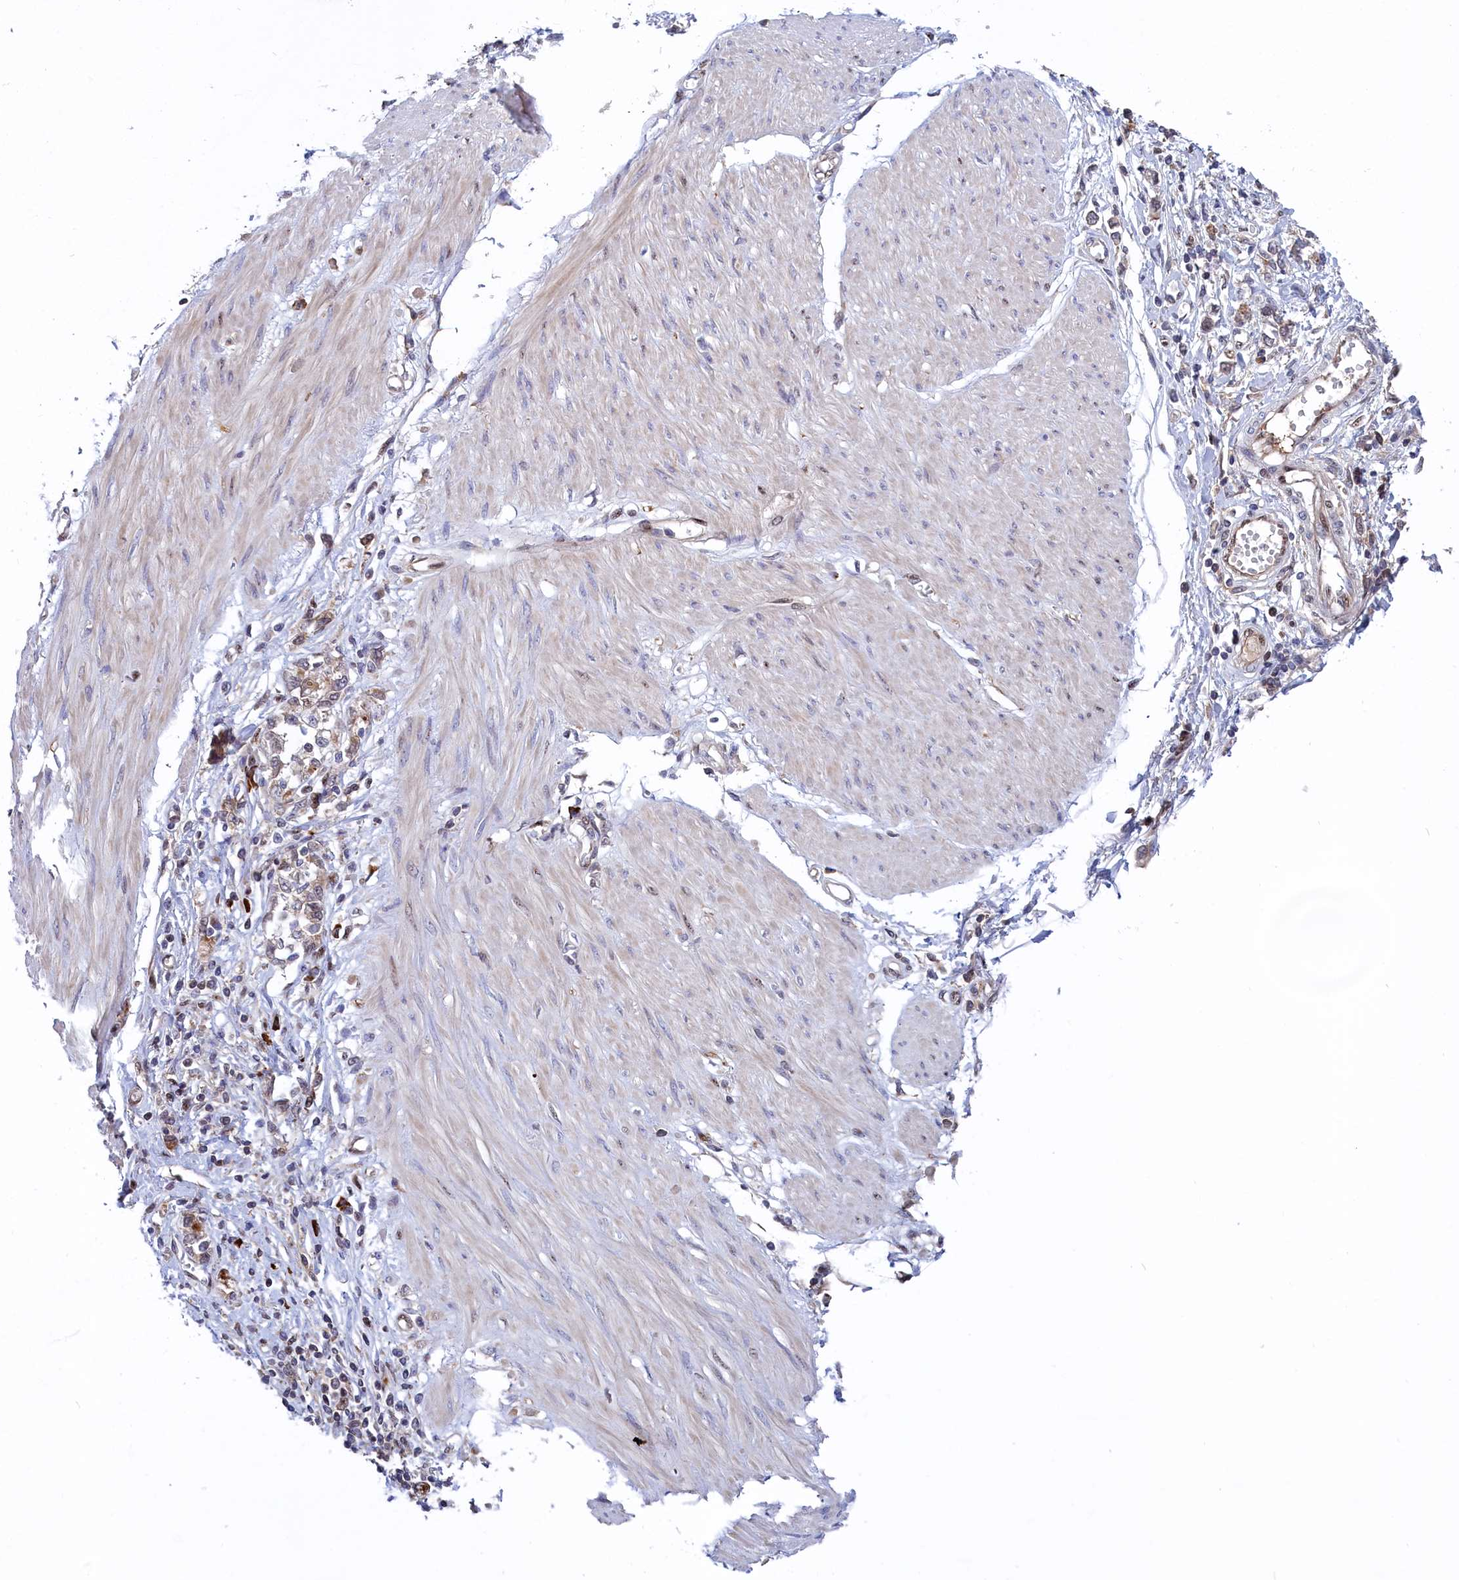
{"staining": {"intensity": "weak", "quantity": "25%-75%", "location": "cytoplasmic/membranous"}, "tissue": "stomach cancer", "cell_type": "Tumor cells", "image_type": "cancer", "snomed": [{"axis": "morphology", "description": "Adenocarcinoma, NOS"}, {"axis": "topography", "description": "Stomach"}], "caption": "Human stomach cancer stained with a brown dye displays weak cytoplasmic/membranous positive expression in about 25%-75% of tumor cells.", "gene": "TAB1", "patient": {"sex": "female", "age": 76}}